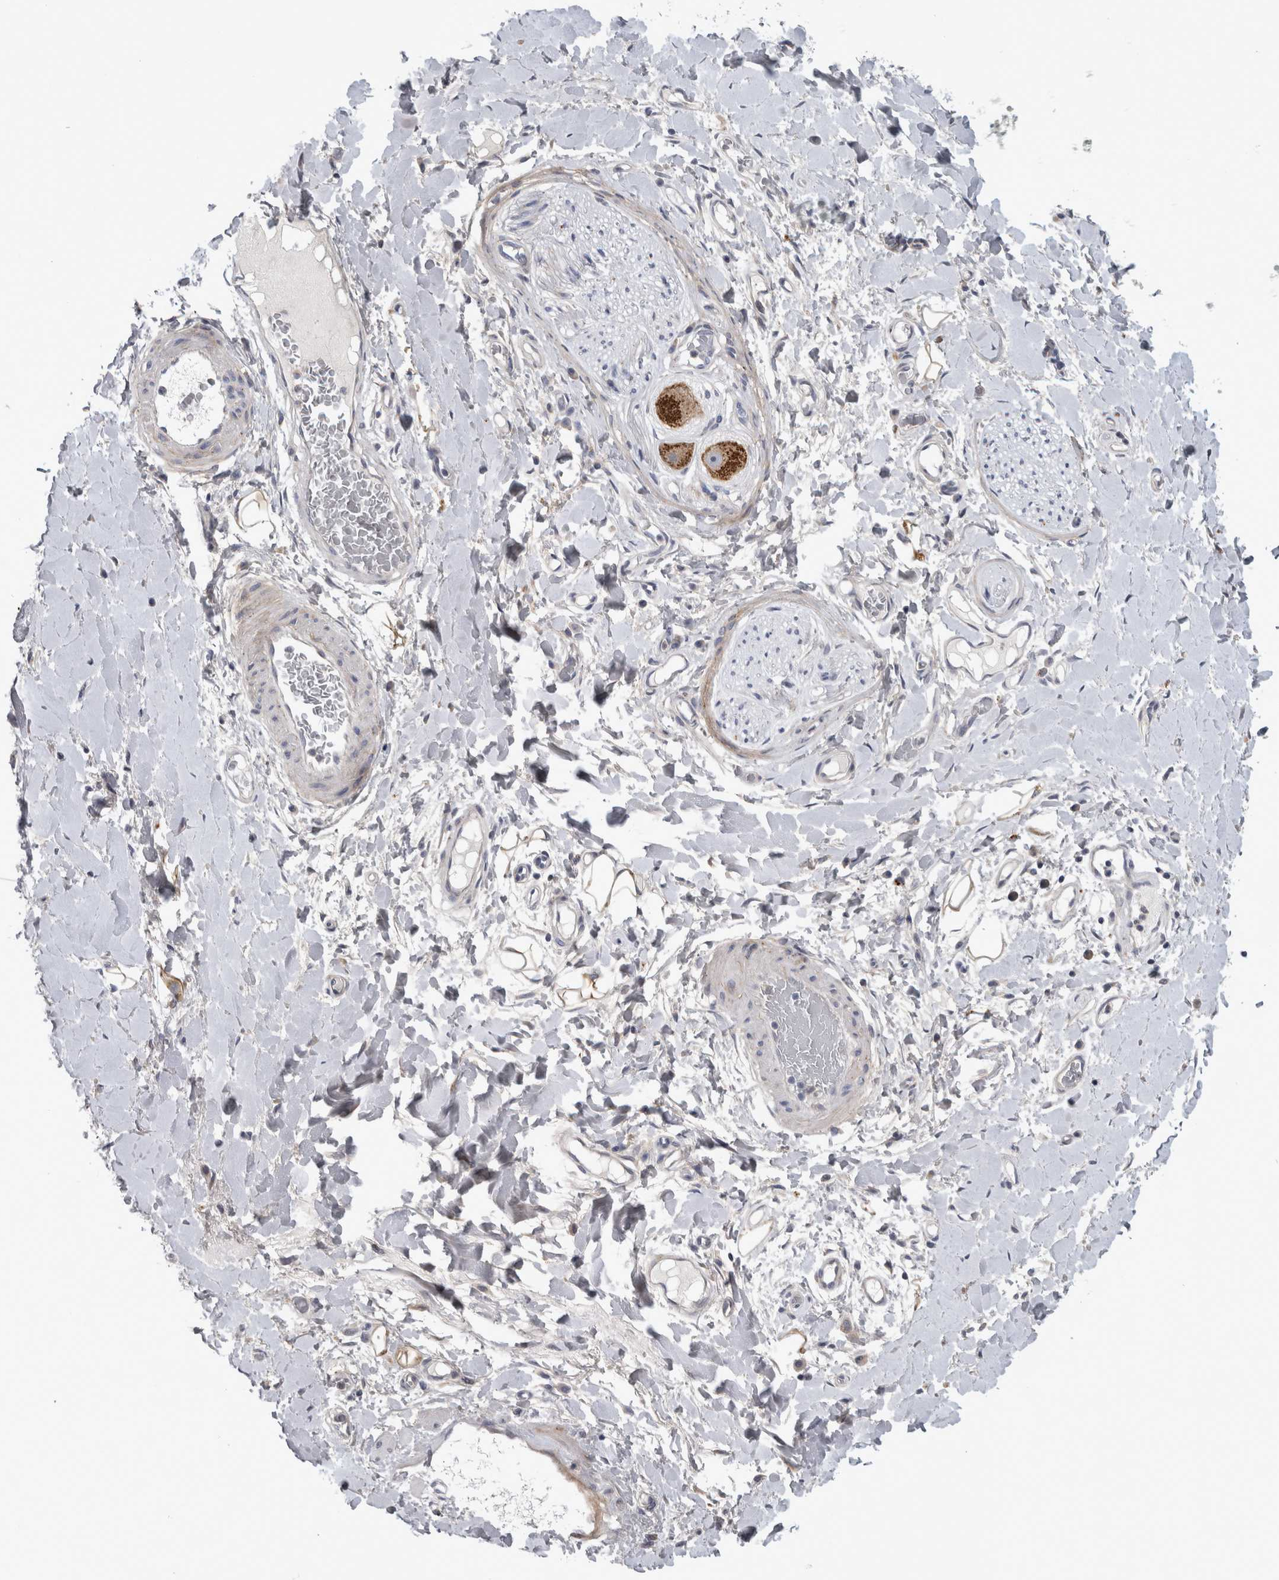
{"staining": {"intensity": "negative", "quantity": "none", "location": "none"}, "tissue": "adipose tissue", "cell_type": "Adipocytes", "image_type": "normal", "snomed": [{"axis": "morphology", "description": "Normal tissue, NOS"}, {"axis": "morphology", "description": "Adenocarcinoma, NOS"}, {"axis": "topography", "description": "Esophagus"}], "caption": "Immunohistochemistry (IHC) photomicrograph of unremarkable adipose tissue stained for a protein (brown), which displays no expression in adipocytes.", "gene": "ATXN2", "patient": {"sex": "male", "age": 62}}